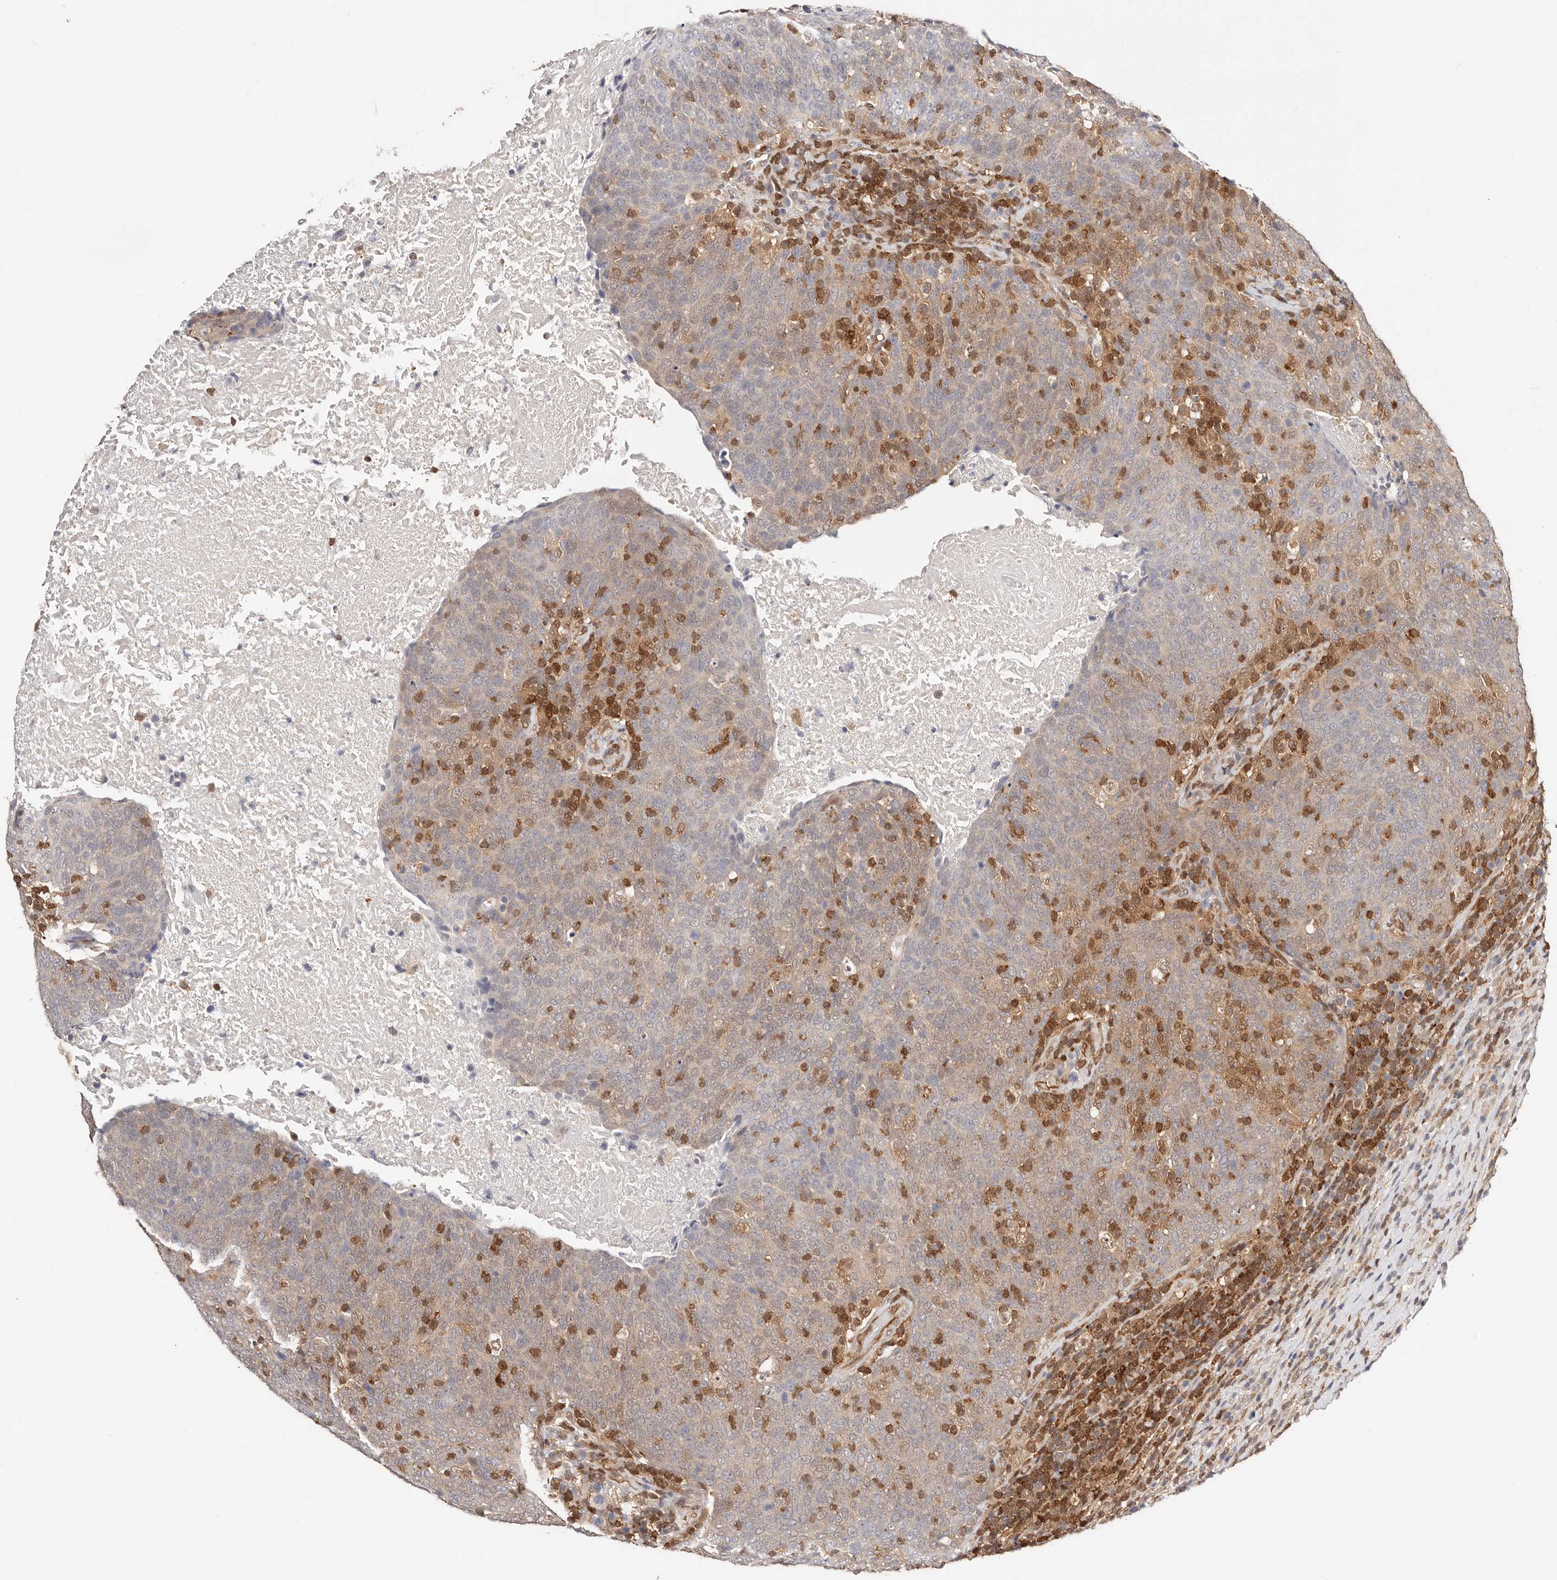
{"staining": {"intensity": "weak", "quantity": "25%-75%", "location": "cytoplasmic/membranous"}, "tissue": "head and neck cancer", "cell_type": "Tumor cells", "image_type": "cancer", "snomed": [{"axis": "morphology", "description": "Squamous cell carcinoma, NOS"}, {"axis": "morphology", "description": "Squamous cell carcinoma, metastatic, NOS"}, {"axis": "topography", "description": "Lymph node"}, {"axis": "topography", "description": "Head-Neck"}], "caption": "Immunohistochemistry (IHC) histopathology image of head and neck cancer (squamous cell carcinoma) stained for a protein (brown), which reveals low levels of weak cytoplasmic/membranous expression in about 25%-75% of tumor cells.", "gene": "STAT5A", "patient": {"sex": "male", "age": 62}}